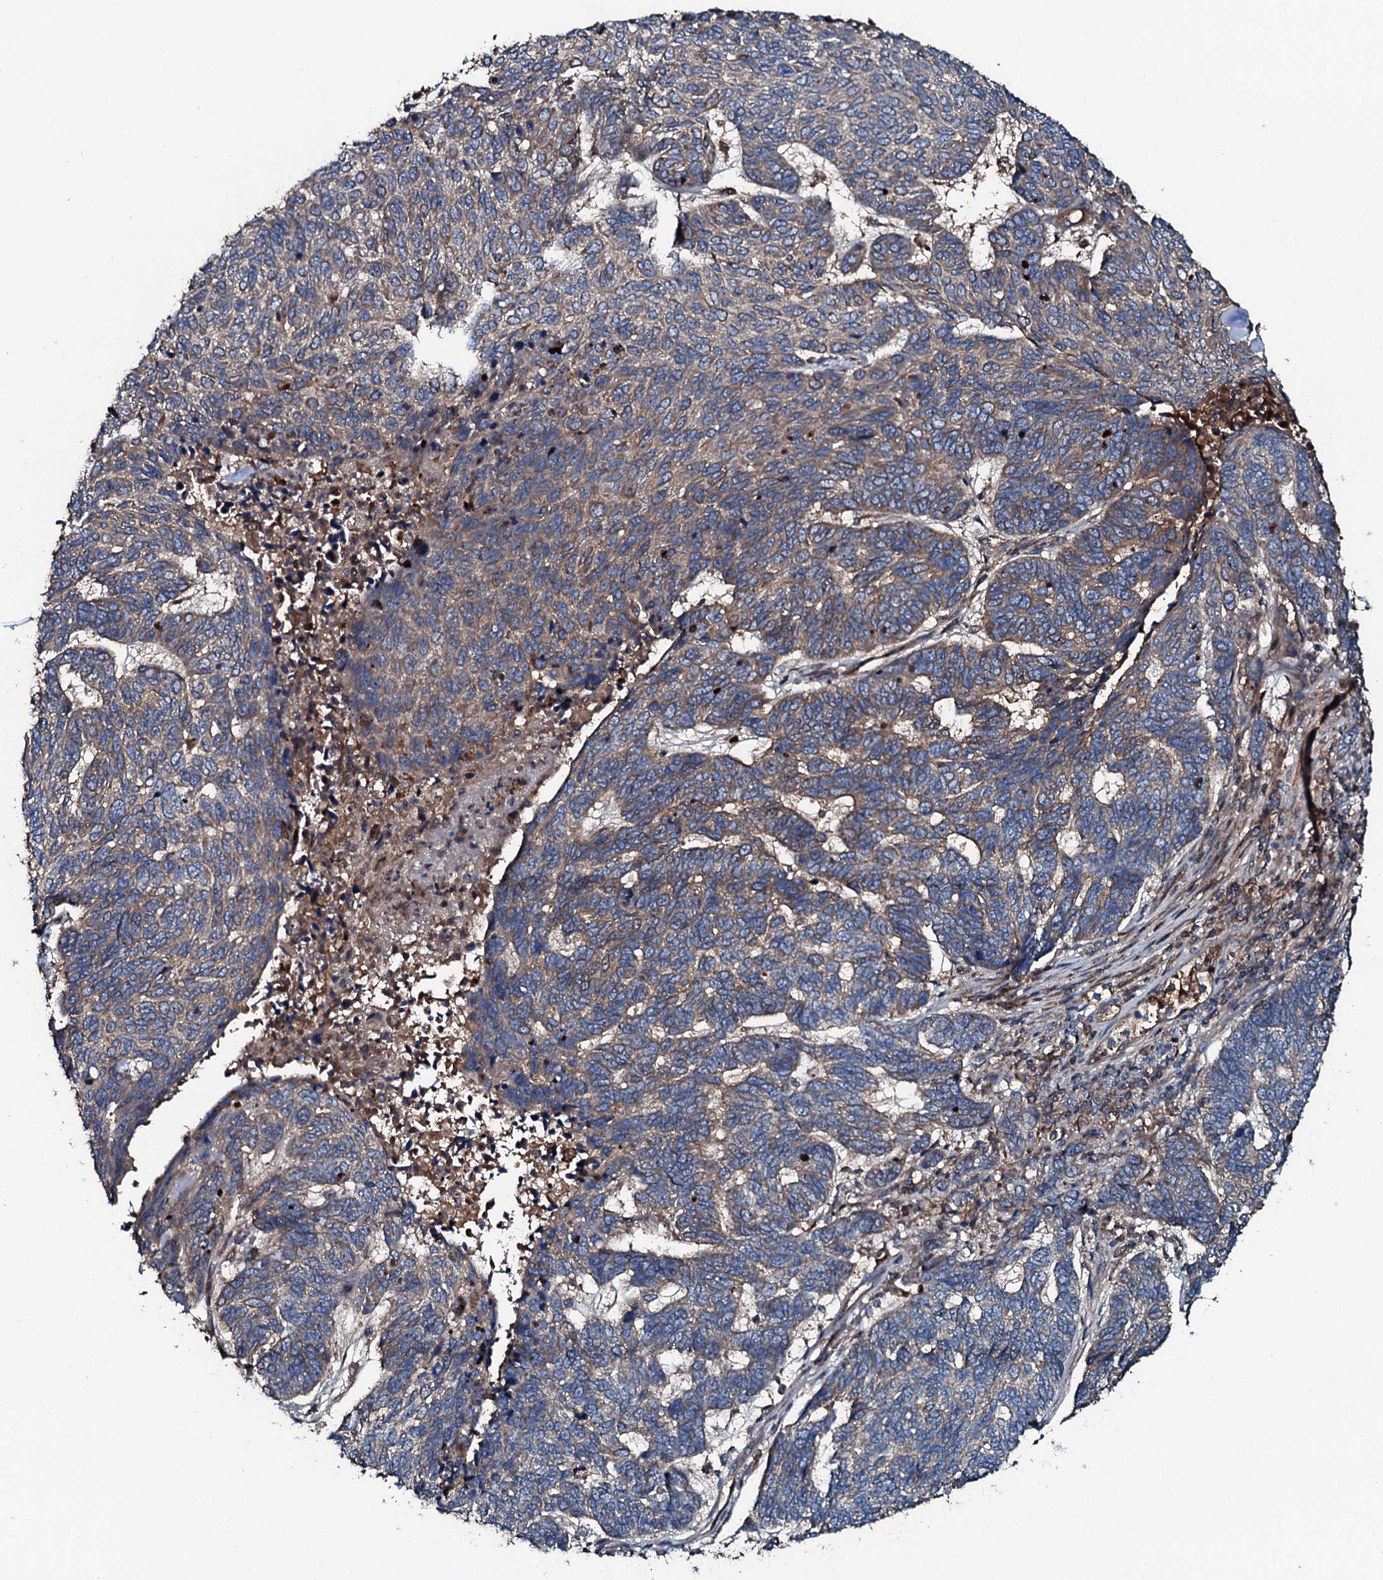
{"staining": {"intensity": "weak", "quantity": "25%-75%", "location": "cytoplasmic/membranous"}, "tissue": "skin cancer", "cell_type": "Tumor cells", "image_type": "cancer", "snomed": [{"axis": "morphology", "description": "Basal cell carcinoma"}, {"axis": "topography", "description": "Skin"}], "caption": "Human skin cancer stained with a brown dye shows weak cytoplasmic/membranous positive expression in approximately 25%-75% of tumor cells.", "gene": "TRIM7", "patient": {"sex": "female", "age": 65}}